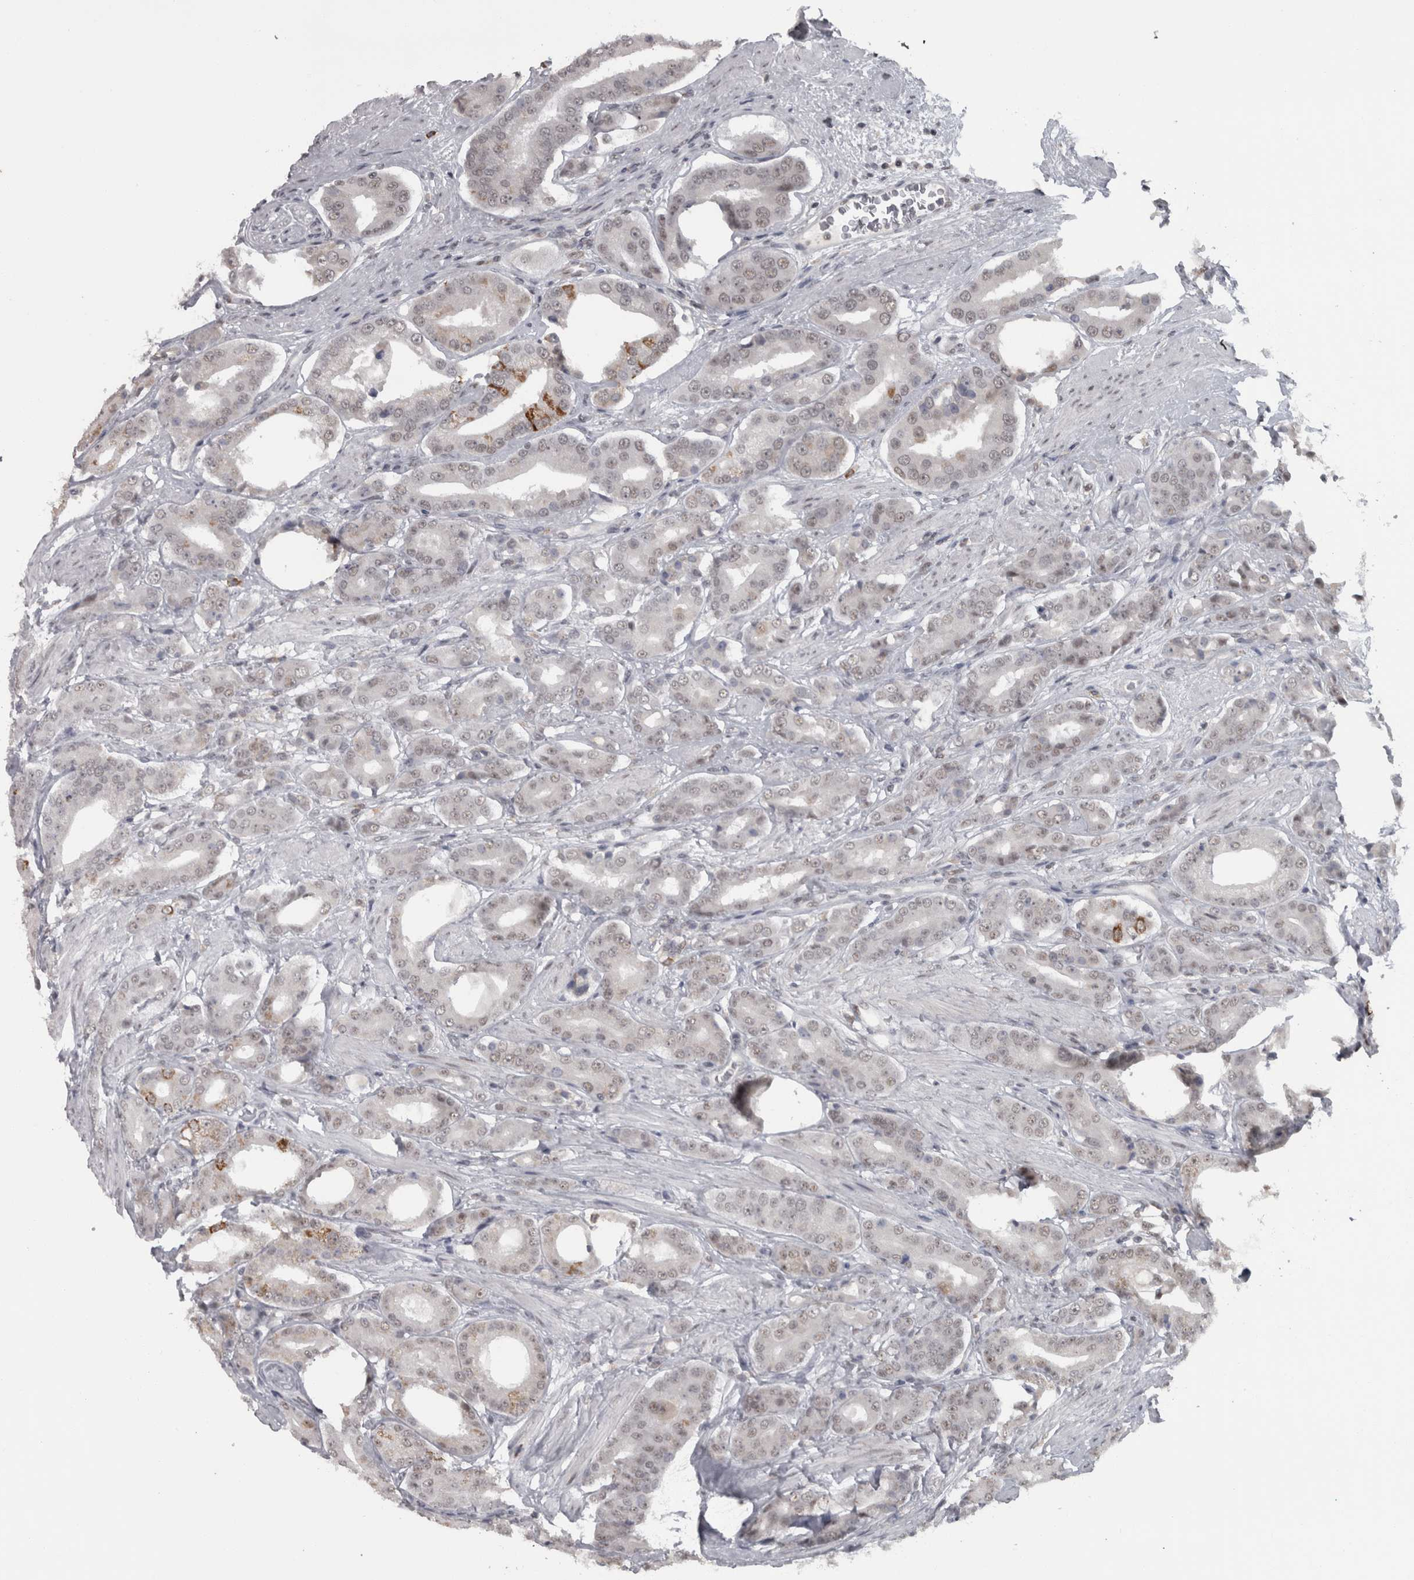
{"staining": {"intensity": "weak", "quantity": "<25%", "location": "nuclear"}, "tissue": "prostate cancer", "cell_type": "Tumor cells", "image_type": "cancer", "snomed": [{"axis": "morphology", "description": "Adenocarcinoma, High grade"}, {"axis": "topography", "description": "Prostate"}], "caption": "High power microscopy image of an immunohistochemistry image of prostate high-grade adenocarcinoma, revealing no significant staining in tumor cells.", "gene": "MICU3", "patient": {"sex": "male", "age": 71}}